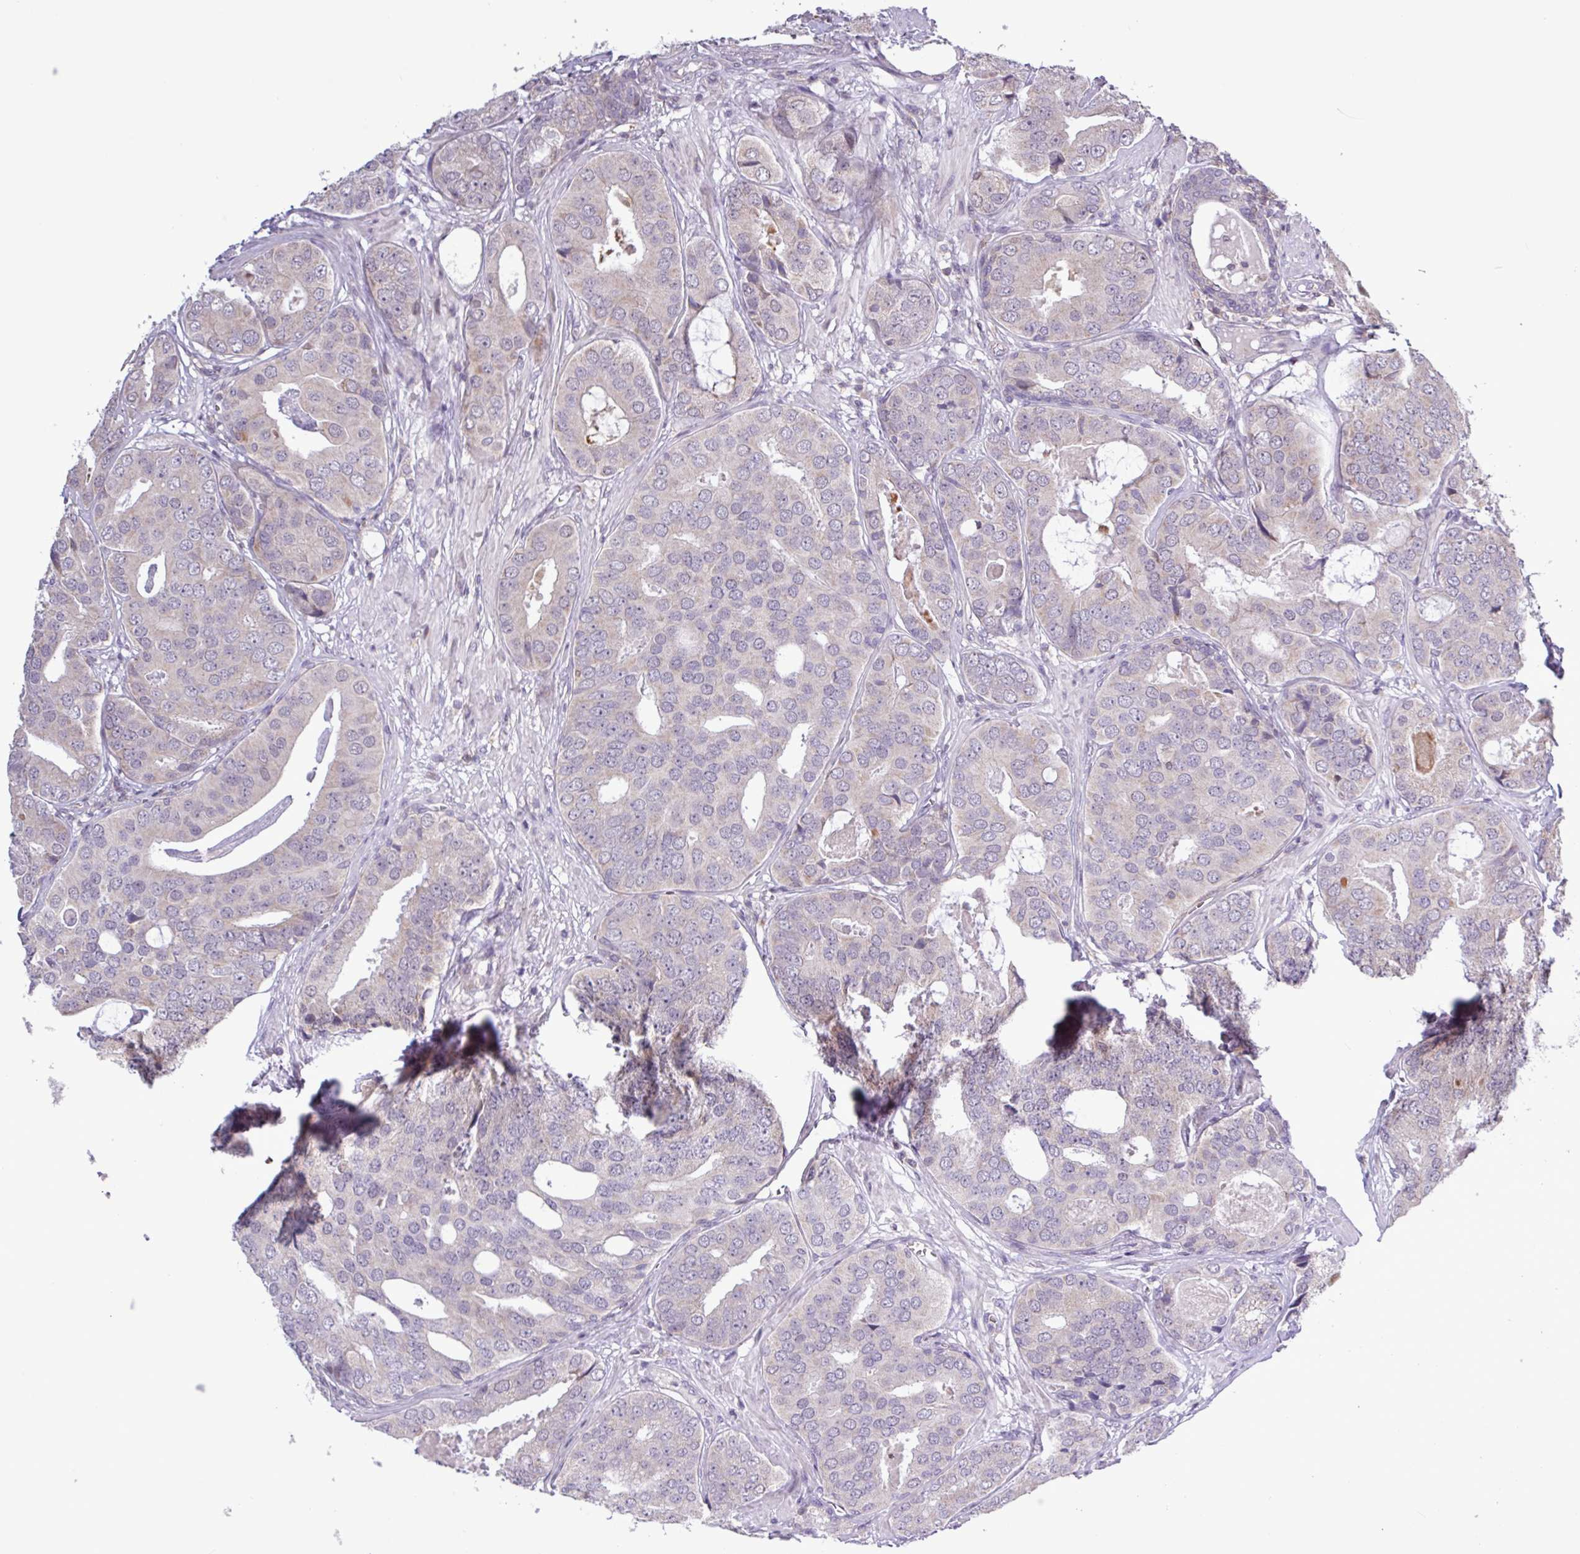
{"staining": {"intensity": "weak", "quantity": "<25%", "location": "cytoplasmic/membranous"}, "tissue": "prostate cancer", "cell_type": "Tumor cells", "image_type": "cancer", "snomed": [{"axis": "morphology", "description": "Adenocarcinoma, High grade"}, {"axis": "topography", "description": "Prostate"}], "caption": "Tumor cells are negative for protein expression in human prostate cancer (high-grade adenocarcinoma). (Brightfield microscopy of DAB (3,3'-diaminobenzidine) immunohistochemistry (IHC) at high magnification).", "gene": "RTL3", "patient": {"sex": "male", "age": 71}}